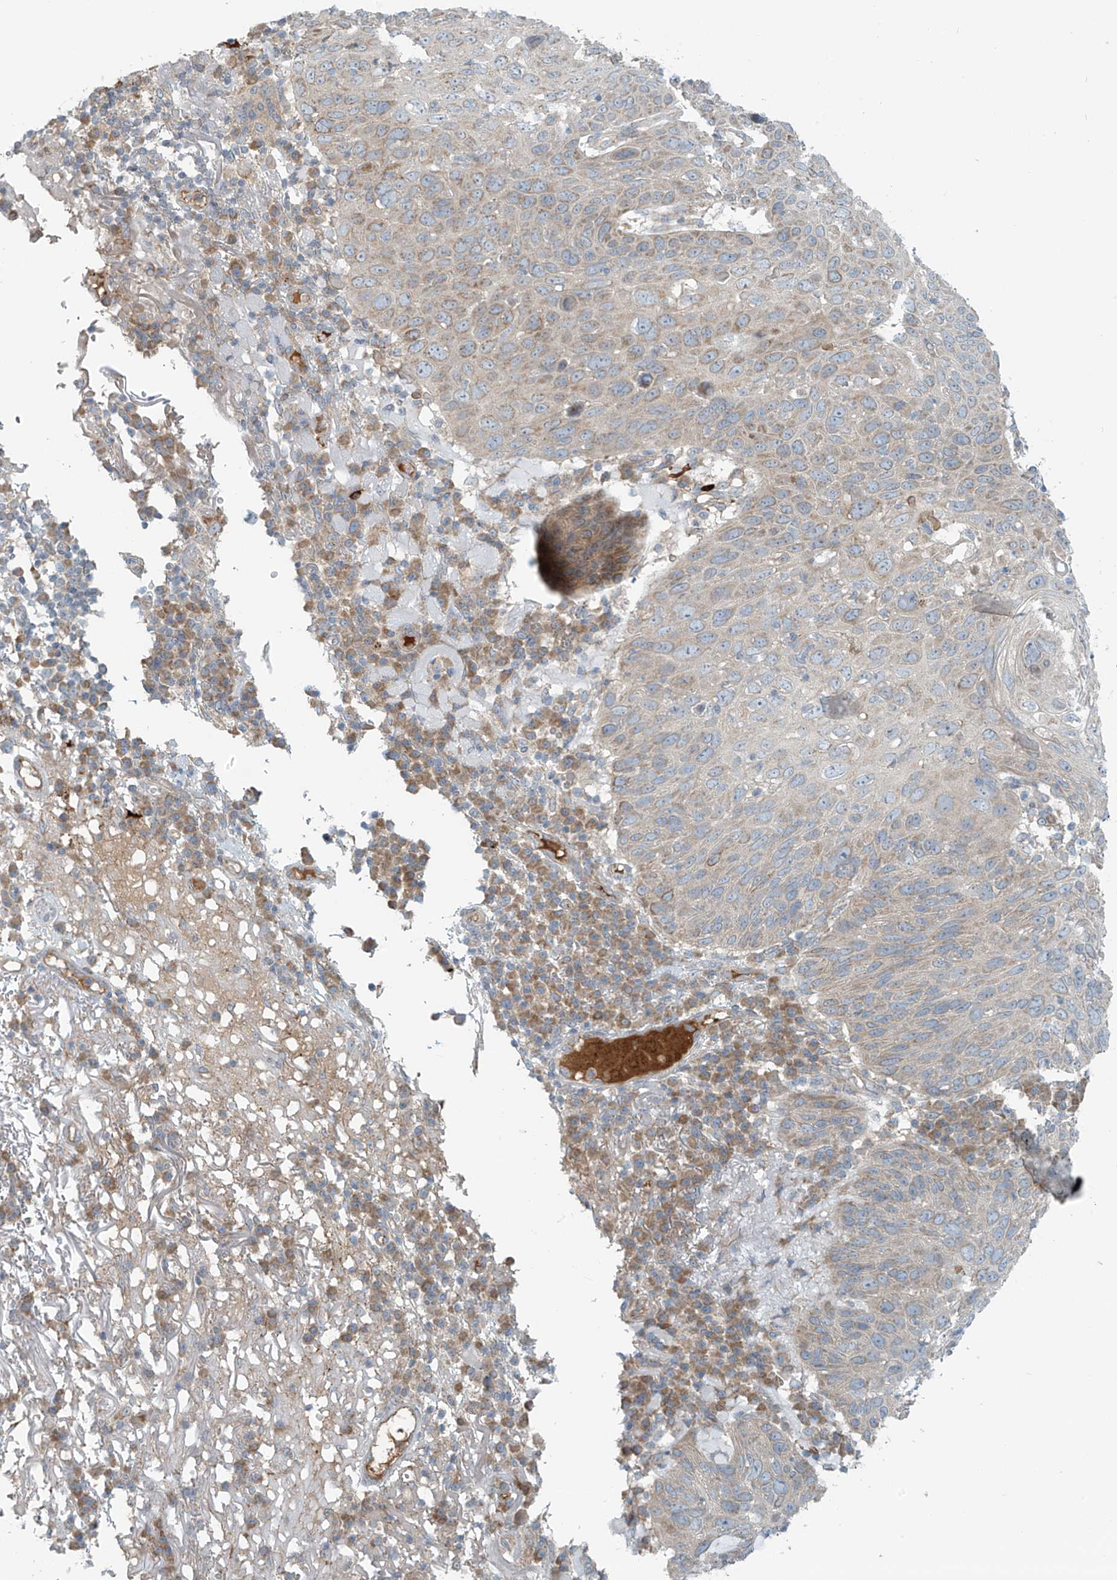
{"staining": {"intensity": "weak", "quantity": "<25%", "location": "cytoplasmic/membranous"}, "tissue": "skin cancer", "cell_type": "Tumor cells", "image_type": "cancer", "snomed": [{"axis": "morphology", "description": "Squamous cell carcinoma, NOS"}, {"axis": "topography", "description": "Skin"}], "caption": "An IHC micrograph of skin cancer (squamous cell carcinoma) is shown. There is no staining in tumor cells of skin cancer (squamous cell carcinoma). Brightfield microscopy of immunohistochemistry stained with DAB (3,3'-diaminobenzidine) (brown) and hematoxylin (blue), captured at high magnification.", "gene": "LZTS3", "patient": {"sex": "female", "age": 90}}